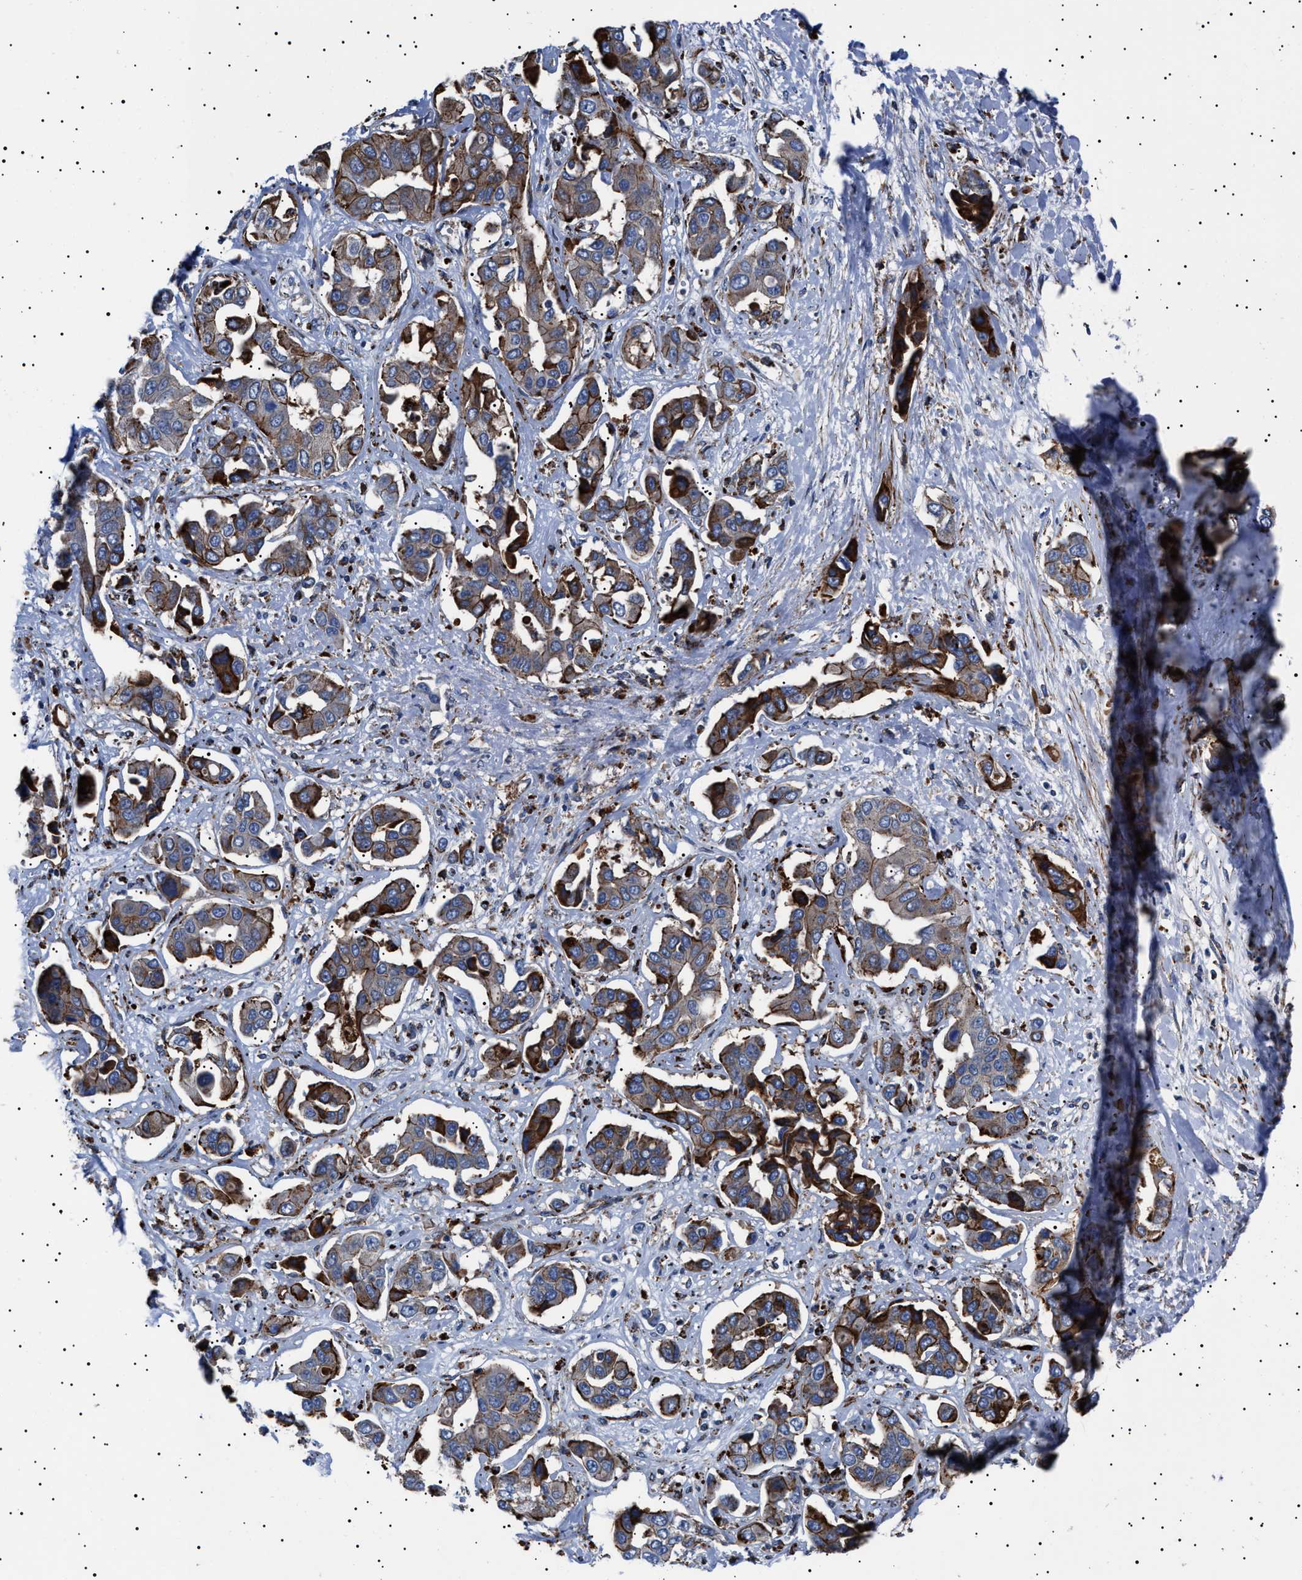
{"staining": {"intensity": "moderate", "quantity": ">75%", "location": "cytoplasmic/membranous"}, "tissue": "liver cancer", "cell_type": "Tumor cells", "image_type": "cancer", "snomed": [{"axis": "morphology", "description": "Cholangiocarcinoma"}, {"axis": "topography", "description": "Liver"}], "caption": "Protein expression by immunohistochemistry reveals moderate cytoplasmic/membranous expression in about >75% of tumor cells in liver cancer.", "gene": "NEU1", "patient": {"sex": "female", "age": 52}}